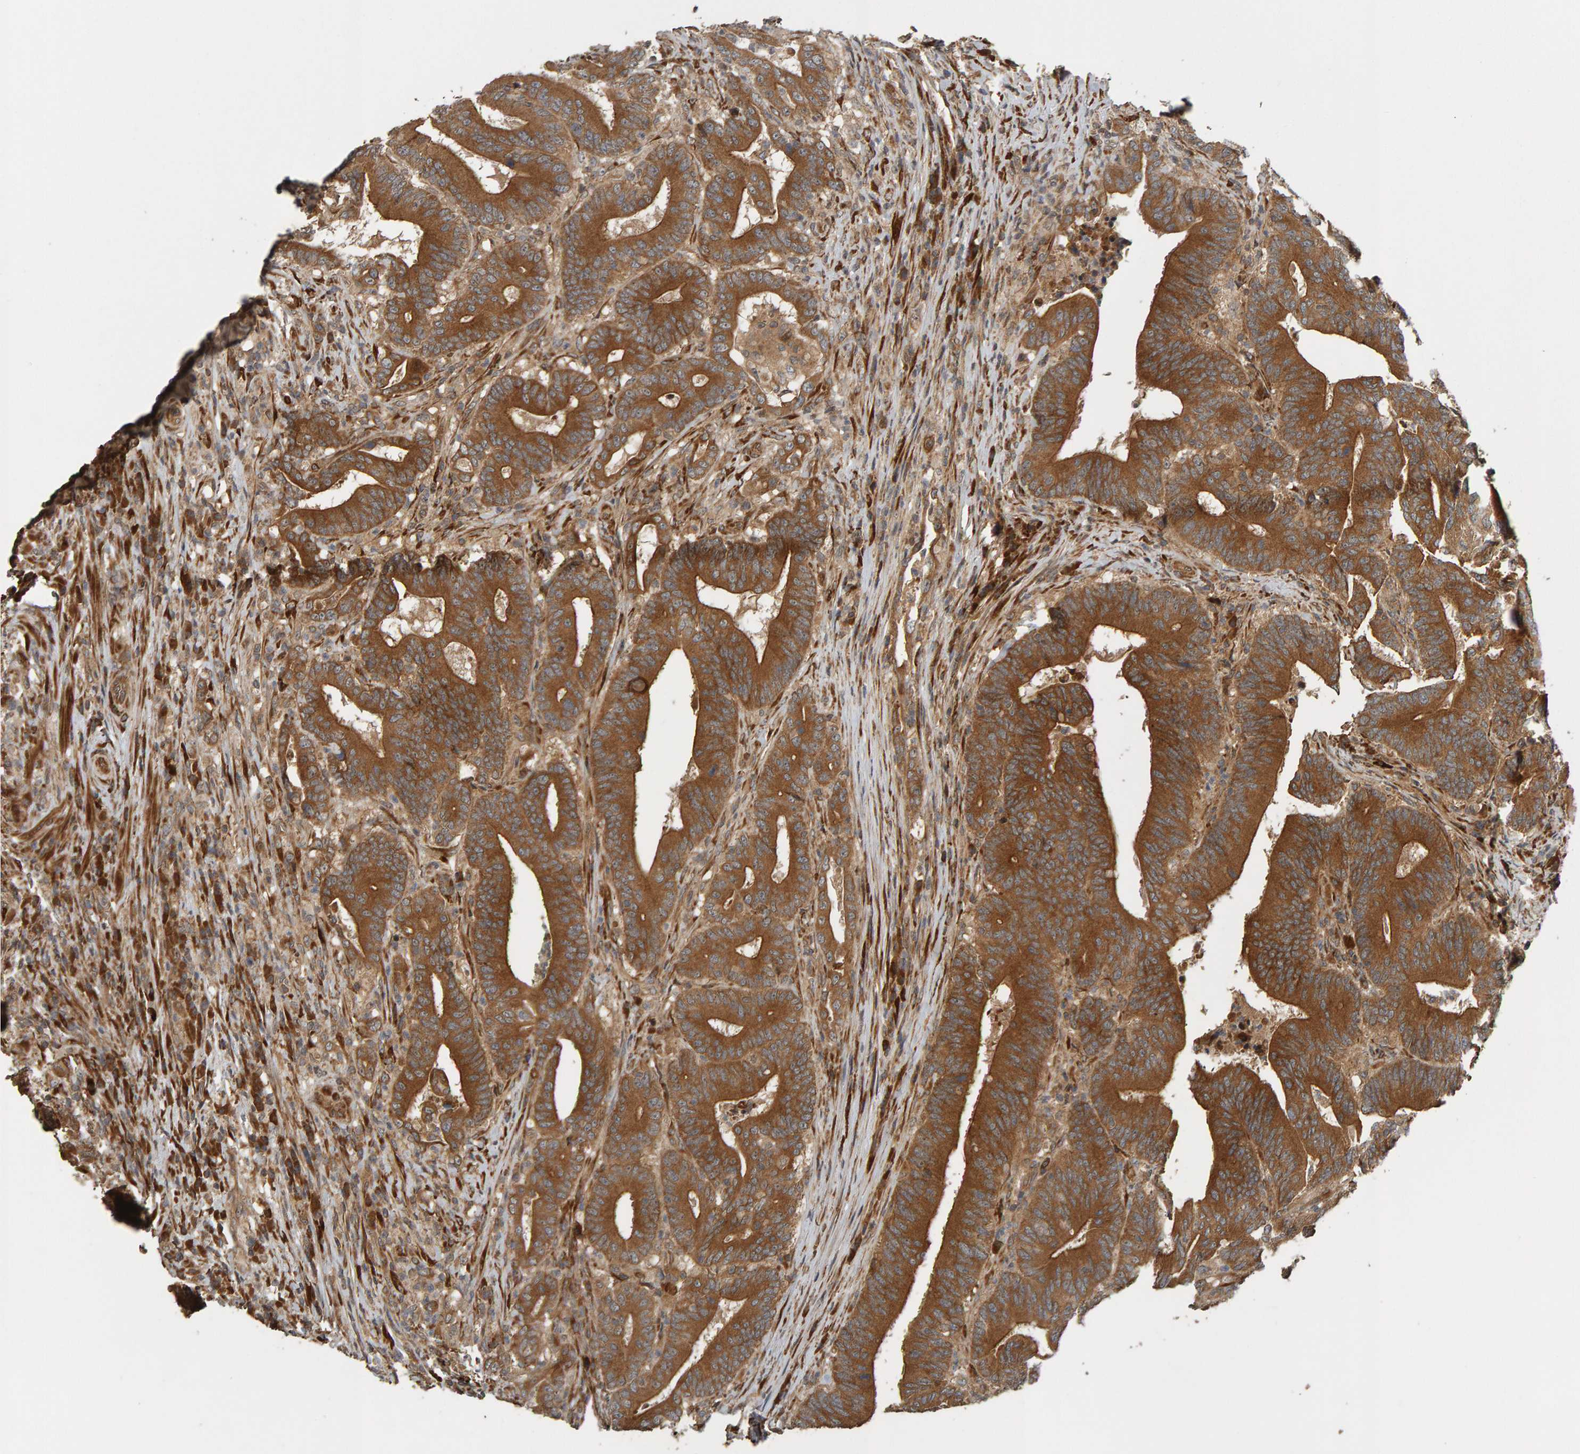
{"staining": {"intensity": "strong", "quantity": ">75%", "location": "cytoplasmic/membranous"}, "tissue": "colorectal cancer", "cell_type": "Tumor cells", "image_type": "cancer", "snomed": [{"axis": "morphology", "description": "Adenocarcinoma, NOS"}, {"axis": "topography", "description": "Colon"}], "caption": "Human adenocarcinoma (colorectal) stained with a brown dye exhibits strong cytoplasmic/membranous positive staining in approximately >75% of tumor cells.", "gene": "ZFAND1", "patient": {"sex": "female", "age": 66}}